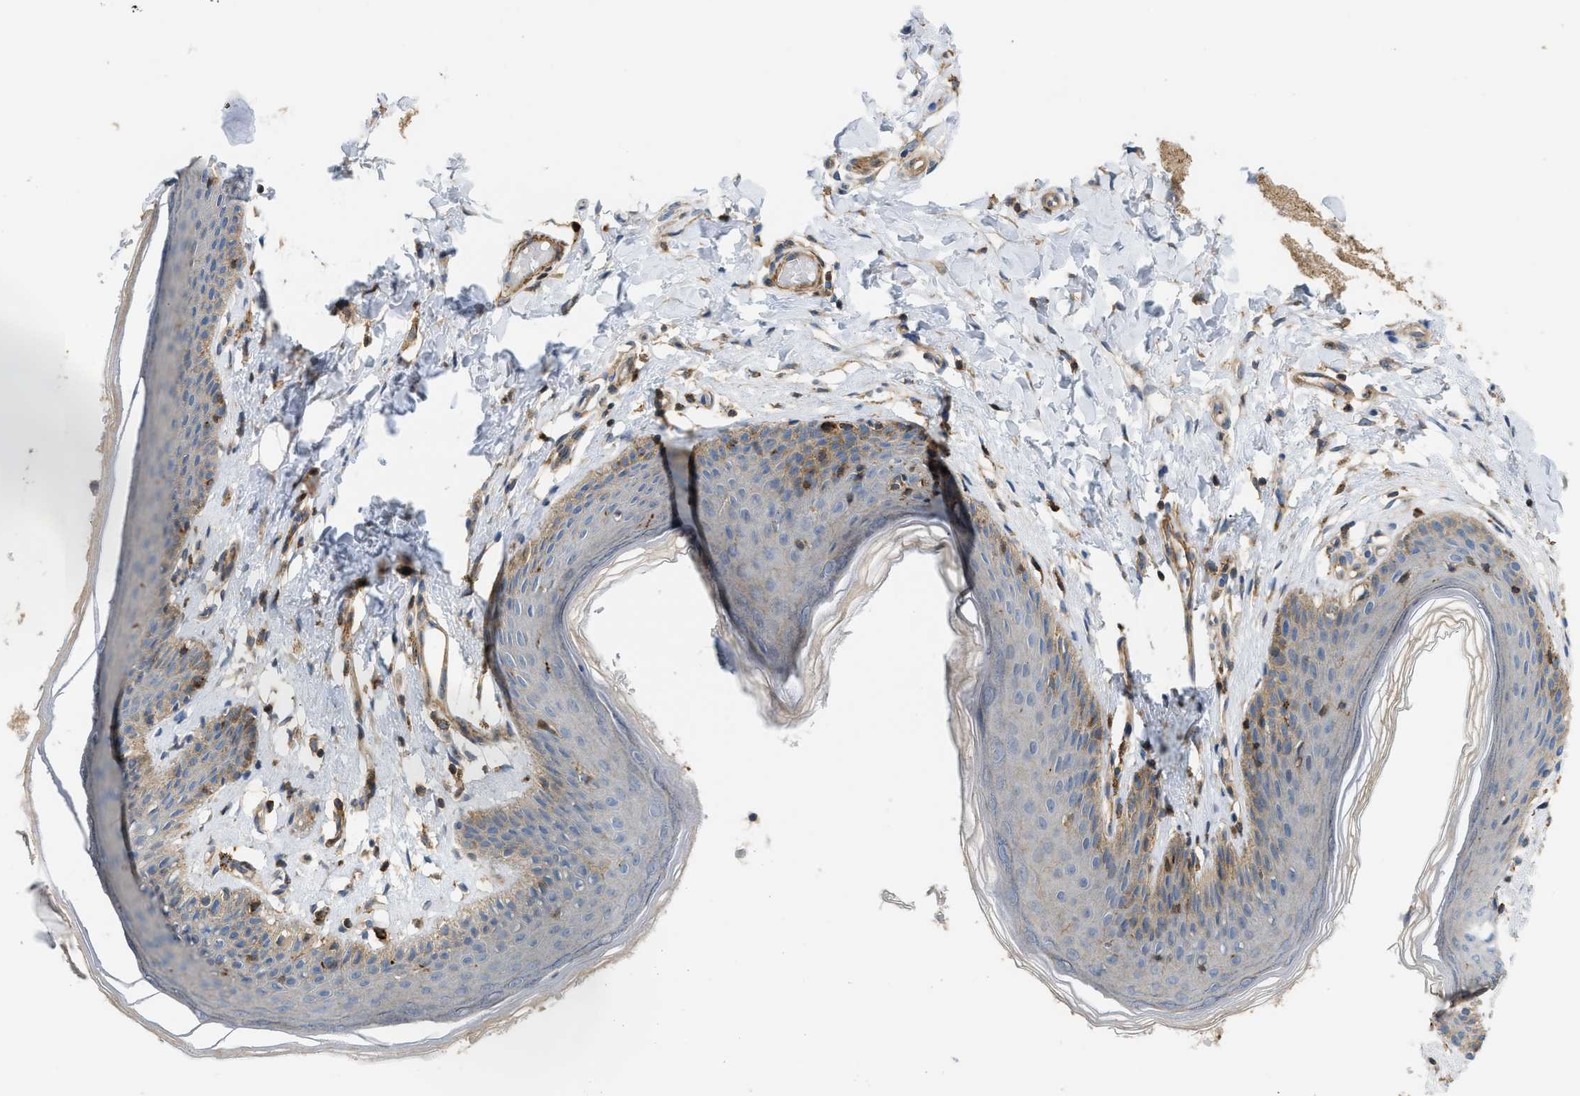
{"staining": {"intensity": "moderate", "quantity": "25%-75%", "location": "cytoplasmic/membranous"}, "tissue": "skin", "cell_type": "Epidermal cells", "image_type": "normal", "snomed": [{"axis": "morphology", "description": "Normal tissue, NOS"}, {"axis": "topography", "description": "Vulva"}], "caption": "IHC image of benign skin: human skin stained using immunohistochemistry displays medium levels of moderate protein expression localized specifically in the cytoplasmic/membranous of epidermal cells, appearing as a cytoplasmic/membranous brown color.", "gene": "BTN3A2", "patient": {"sex": "female", "age": 66}}